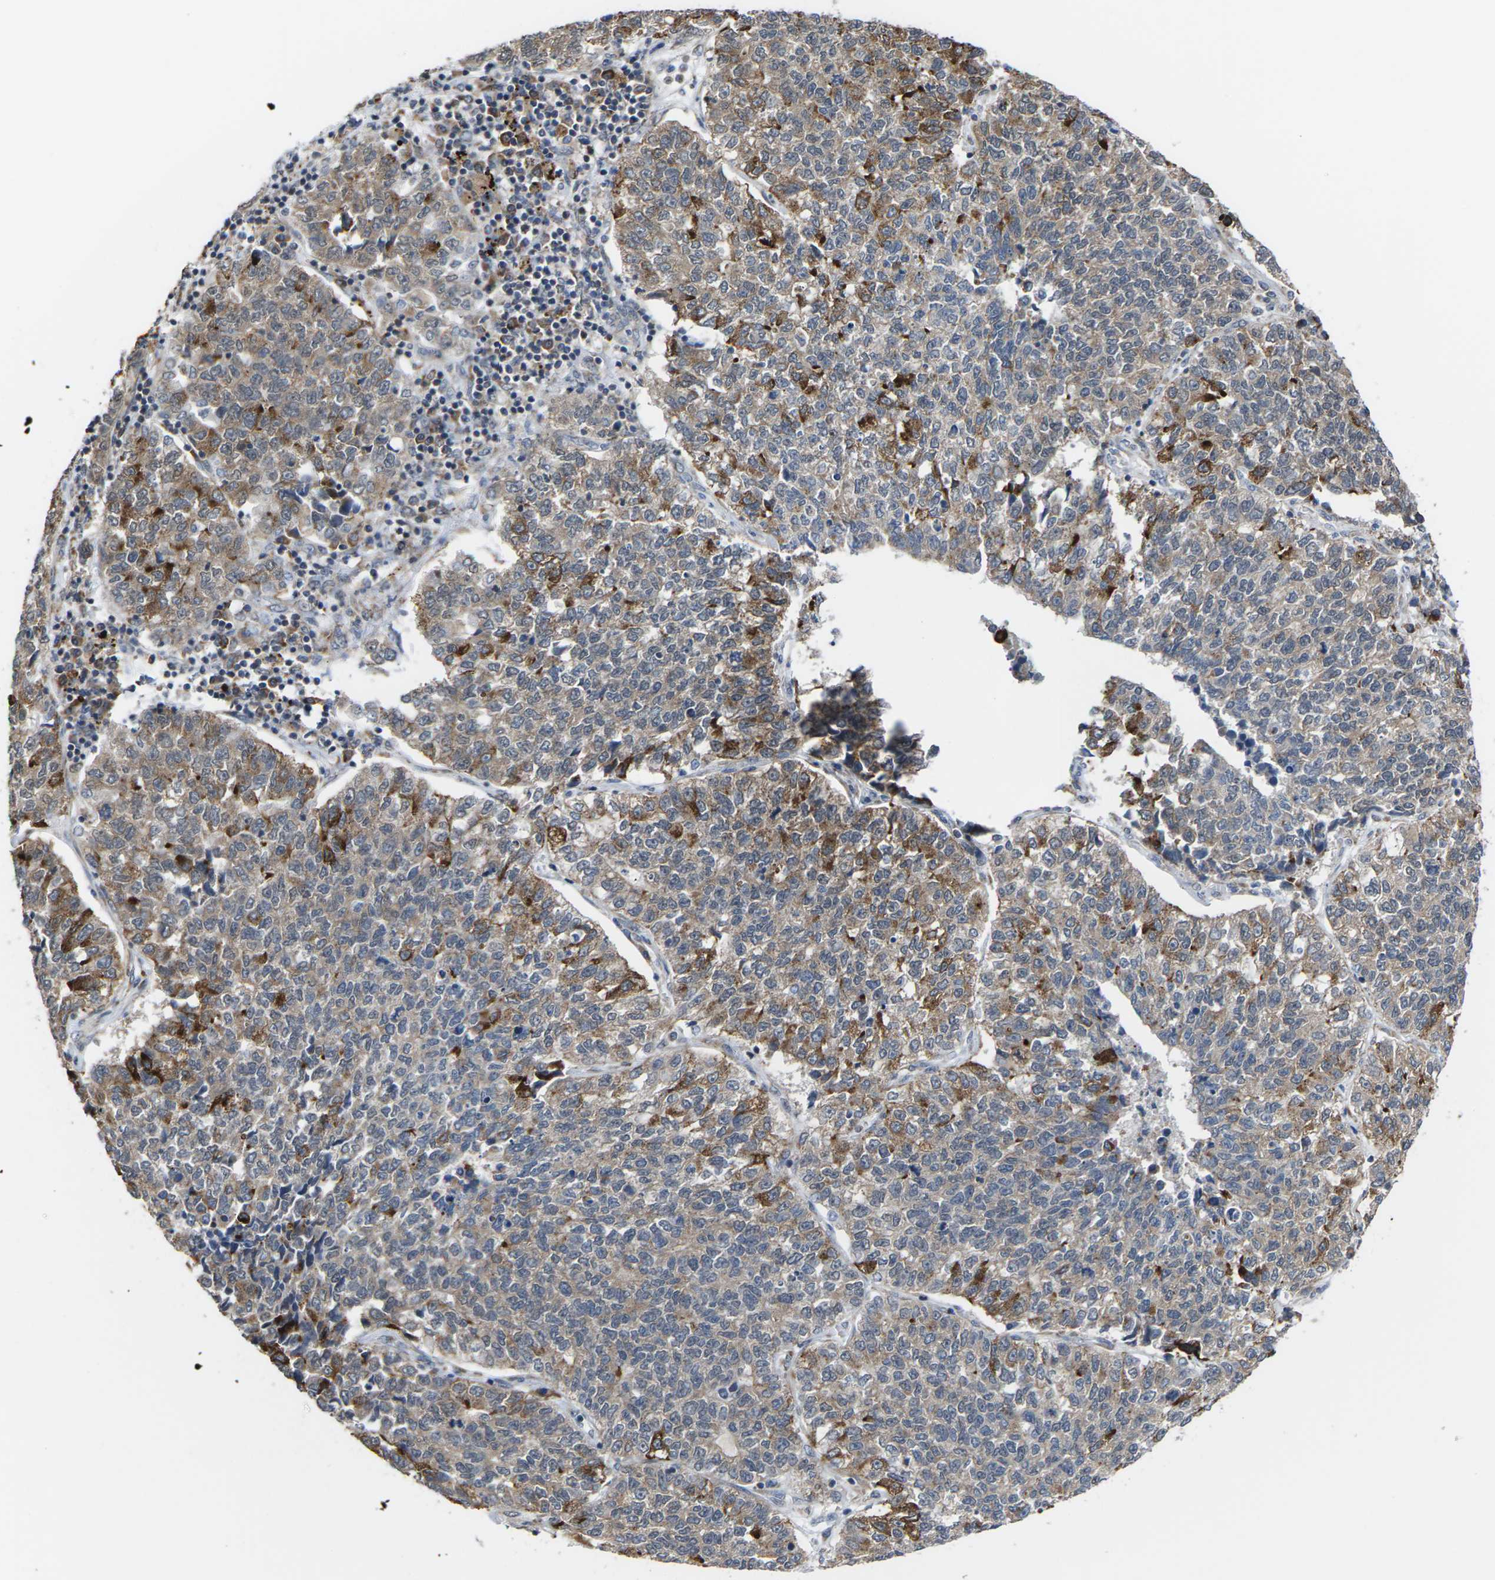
{"staining": {"intensity": "moderate", "quantity": "25%-75%", "location": "cytoplasmic/membranous"}, "tissue": "lung cancer", "cell_type": "Tumor cells", "image_type": "cancer", "snomed": [{"axis": "morphology", "description": "Adenocarcinoma, NOS"}, {"axis": "topography", "description": "Lung"}], "caption": "This is a histology image of immunohistochemistry (IHC) staining of lung adenocarcinoma, which shows moderate expression in the cytoplasmic/membranous of tumor cells.", "gene": "PDZK1IP1", "patient": {"sex": "male", "age": 49}}